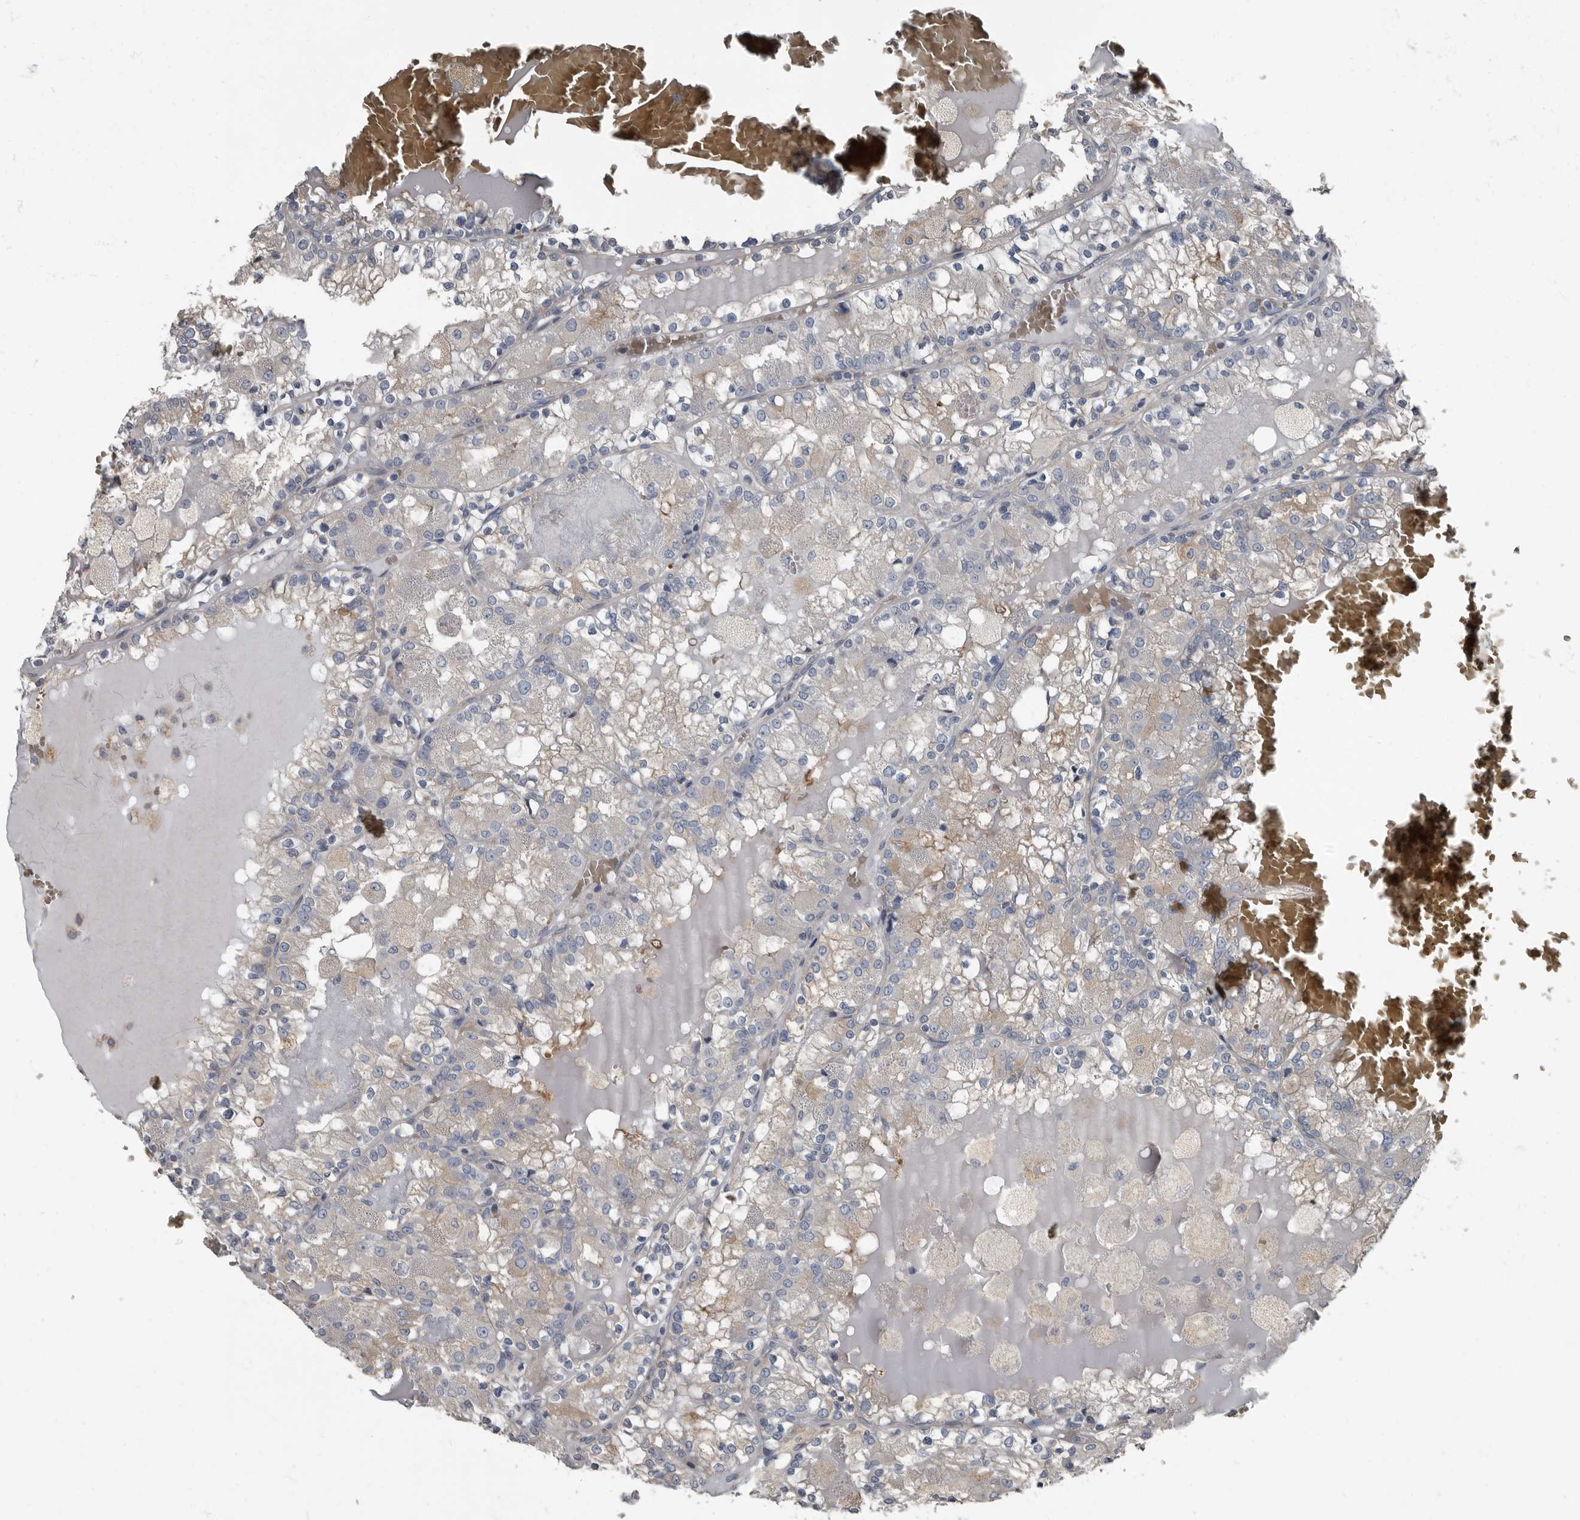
{"staining": {"intensity": "weak", "quantity": "<25%", "location": "cytoplasmic/membranous"}, "tissue": "renal cancer", "cell_type": "Tumor cells", "image_type": "cancer", "snomed": [{"axis": "morphology", "description": "Adenocarcinoma, NOS"}, {"axis": "topography", "description": "Kidney"}], "caption": "Image shows no significant protein expression in tumor cells of renal cancer (adenocarcinoma).", "gene": "TPD52L1", "patient": {"sex": "female", "age": 56}}